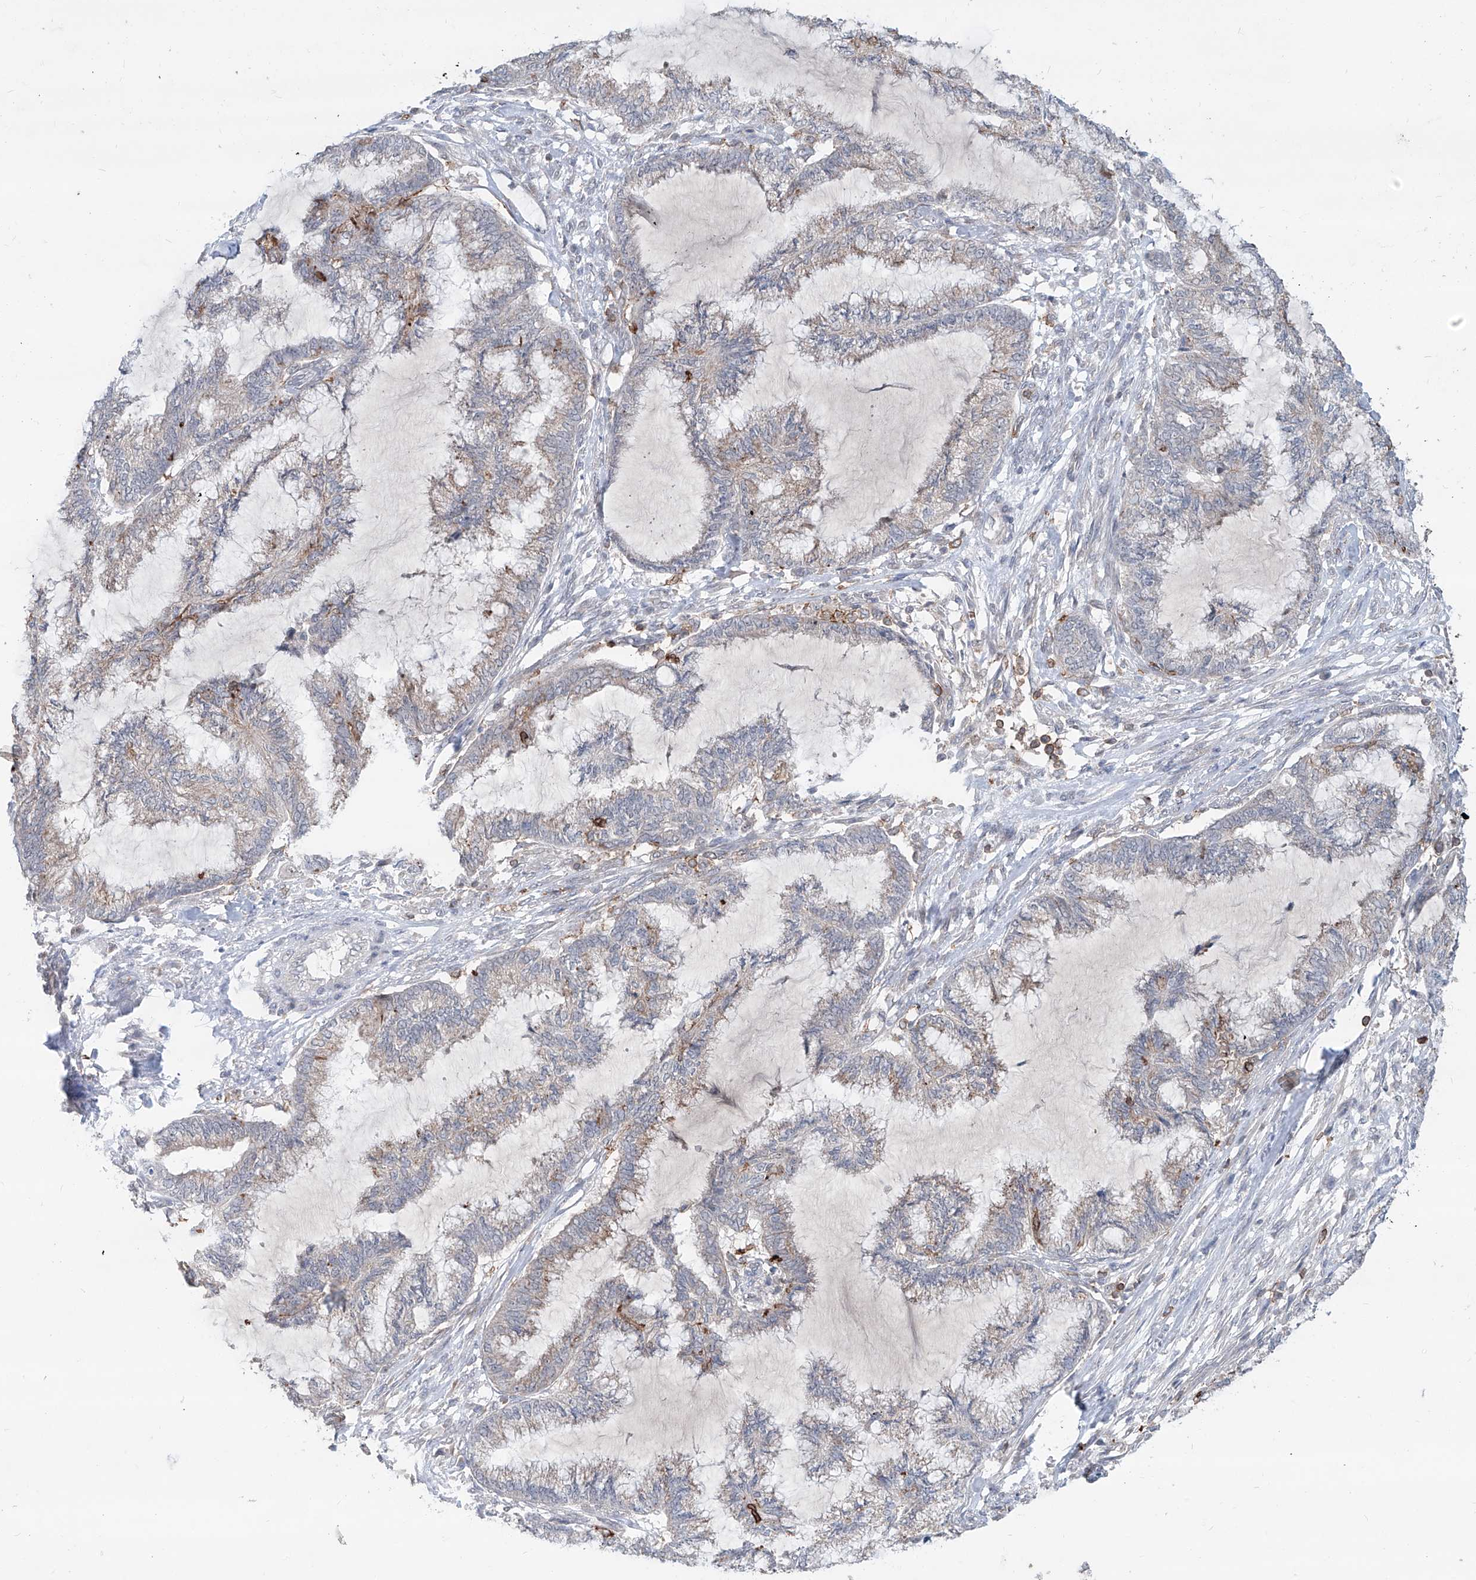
{"staining": {"intensity": "negative", "quantity": "none", "location": "none"}, "tissue": "endometrial cancer", "cell_type": "Tumor cells", "image_type": "cancer", "snomed": [{"axis": "morphology", "description": "Adenocarcinoma, NOS"}, {"axis": "topography", "description": "Endometrium"}], "caption": "Immunohistochemistry of human endometrial cancer (adenocarcinoma) displays no expression in tumor cells. (DAB (3,3'-diaminobenzidine) immunohistochemistry (IHC), high magnification).", "gene": "ZBTB48", "patient": {"sex": "female", "age": 86}}